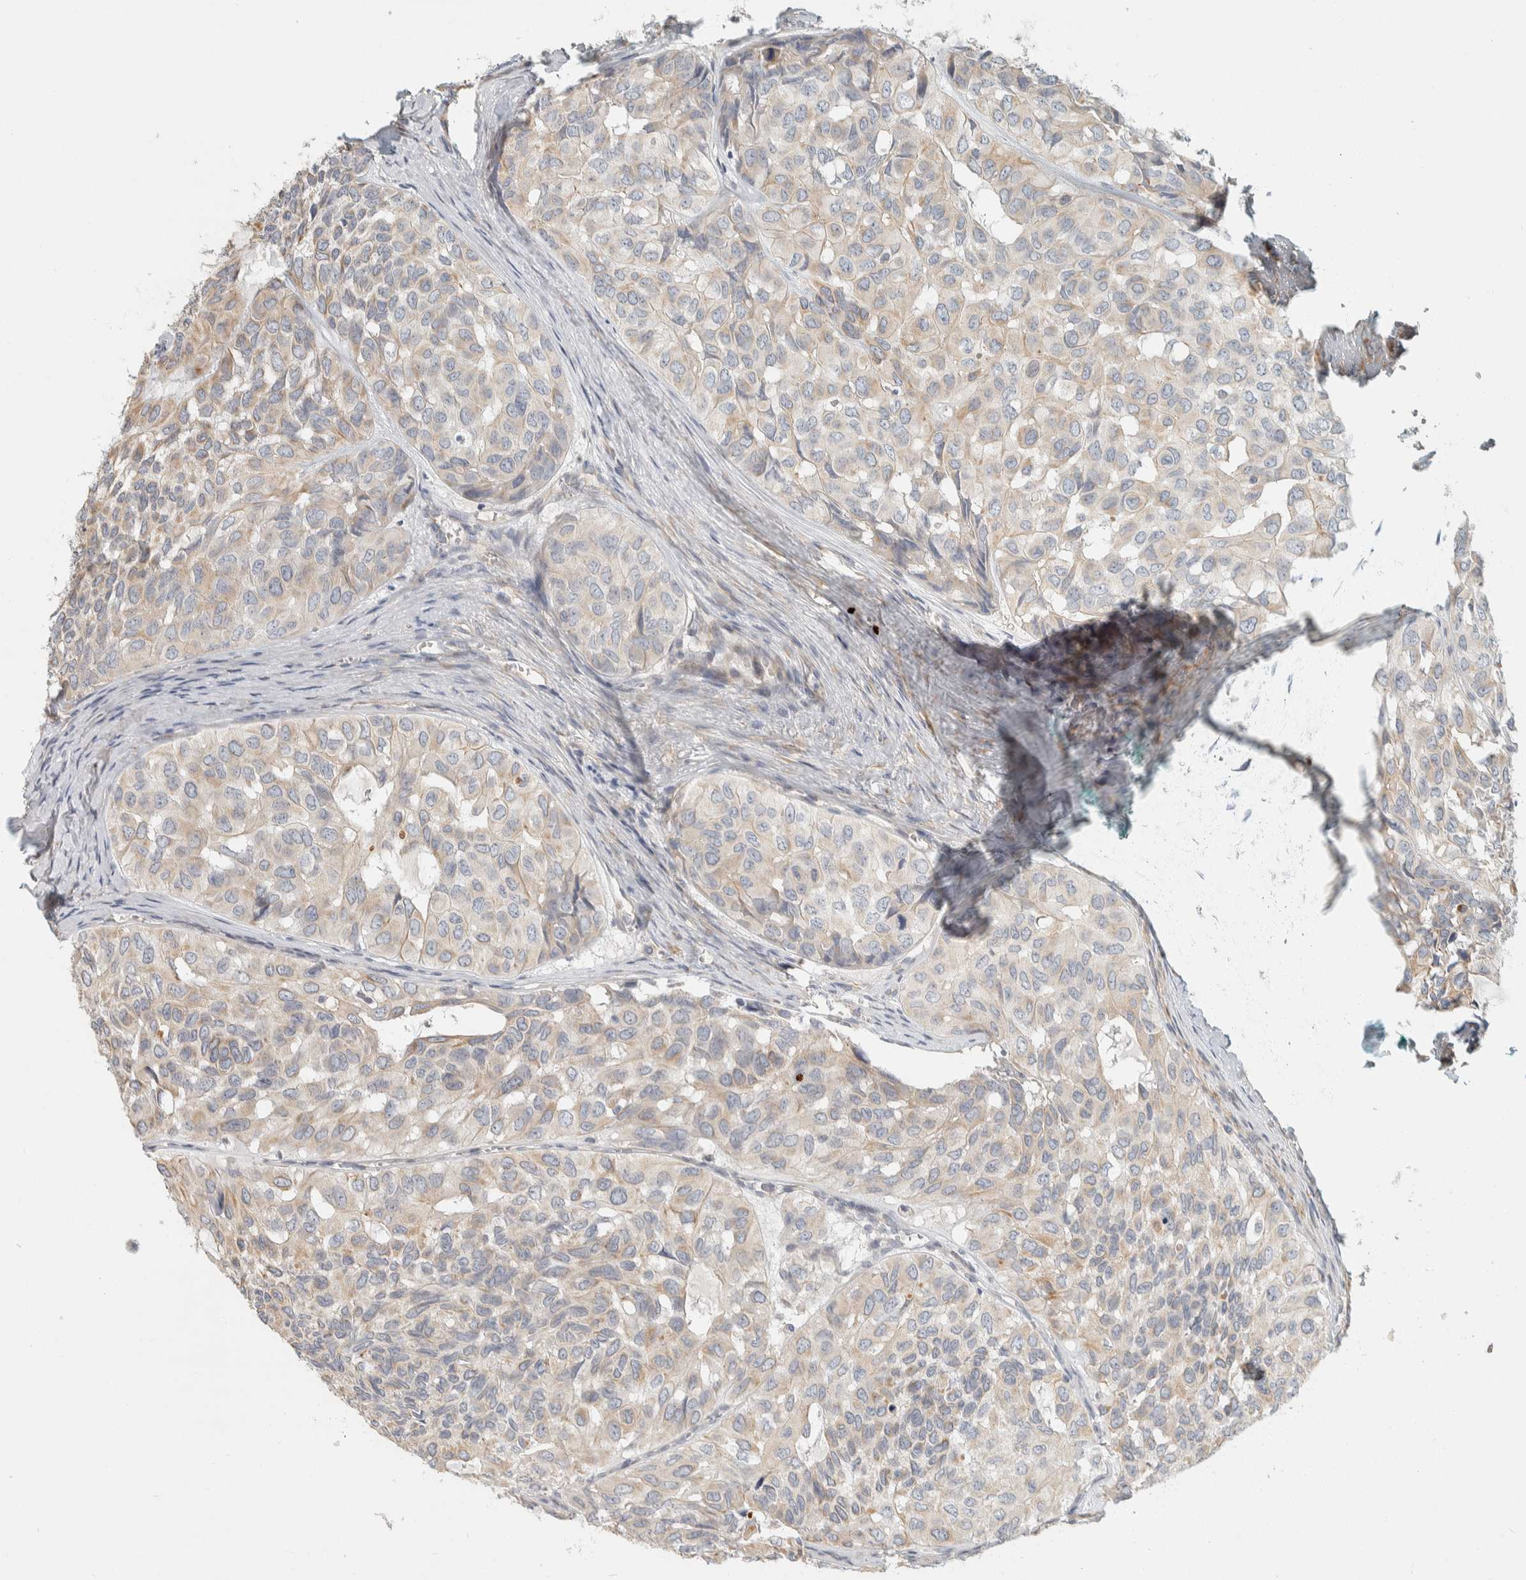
{"staining": {"intensity": "weak", "quantity": "<25%", "location": "cytoplasmic/membranous"}, "tissue": "head and neck cancer", "cell_type": "Tumor cells", "image_type": "cancer", "snomed": [{"axis": "morphology", "description": "Adenocarcinoma, NOS"}, {"axis": "topography", "description": "Salivary gland, NOS"}, {"axis": "topography", "description": "Head-Neck"}], "caption": "Adenocarcinoma (head and neck) was stained to show a protein in brown. There is no significant staining in tumor cells. (DAB immunohistochemistry (IHC) visualized using brightfield microscopy, high magnification).", "gene": "CDR2", "patient": {"sex": "female", "age": 76}}